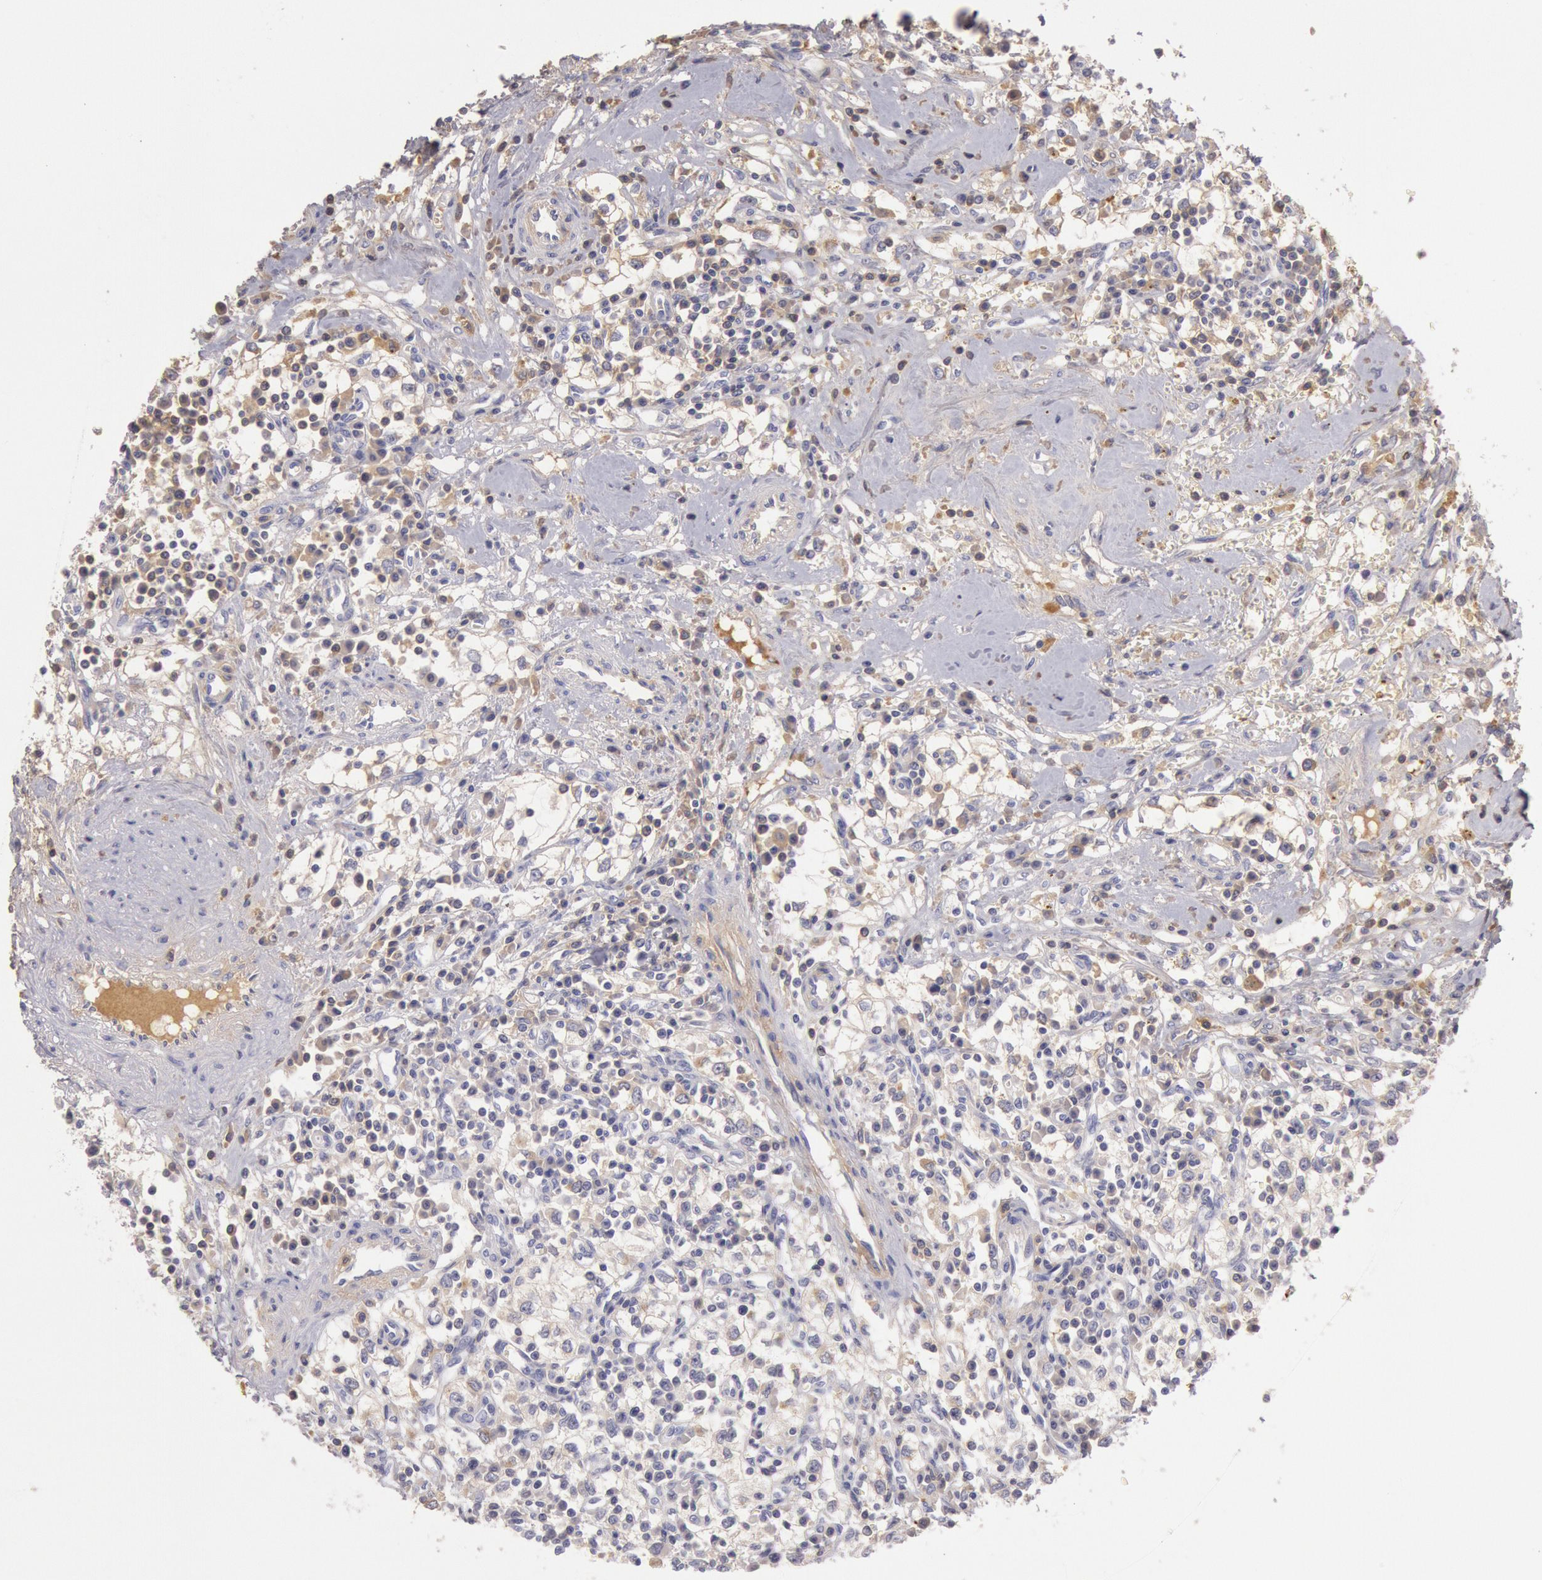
{"staining": {"intensity": "negative", "quantity": "none", "location": "none"}, "tissue": "renal cancer", "cell_type": "Tumor cells", "image_type": "cancer", "snomed": [{"axis": "morphology", "description": "Adenocarcinoma, NOS"}, {"axis": "topography", "description": "Kidney"}], "caption": "A high-resolution histopathology image shows immunohistochemistry (IHC) staining of adenocarcinoma (renal), which reveals no significant staining in tumor cells. Brightfield microscopy of immunohistochemistry (IHC) stained with DAB (brown) and hematoxylin (blue), captured at high magnification.", "gene": "C1R", "patient": {"sex": "male", "age": 82}}